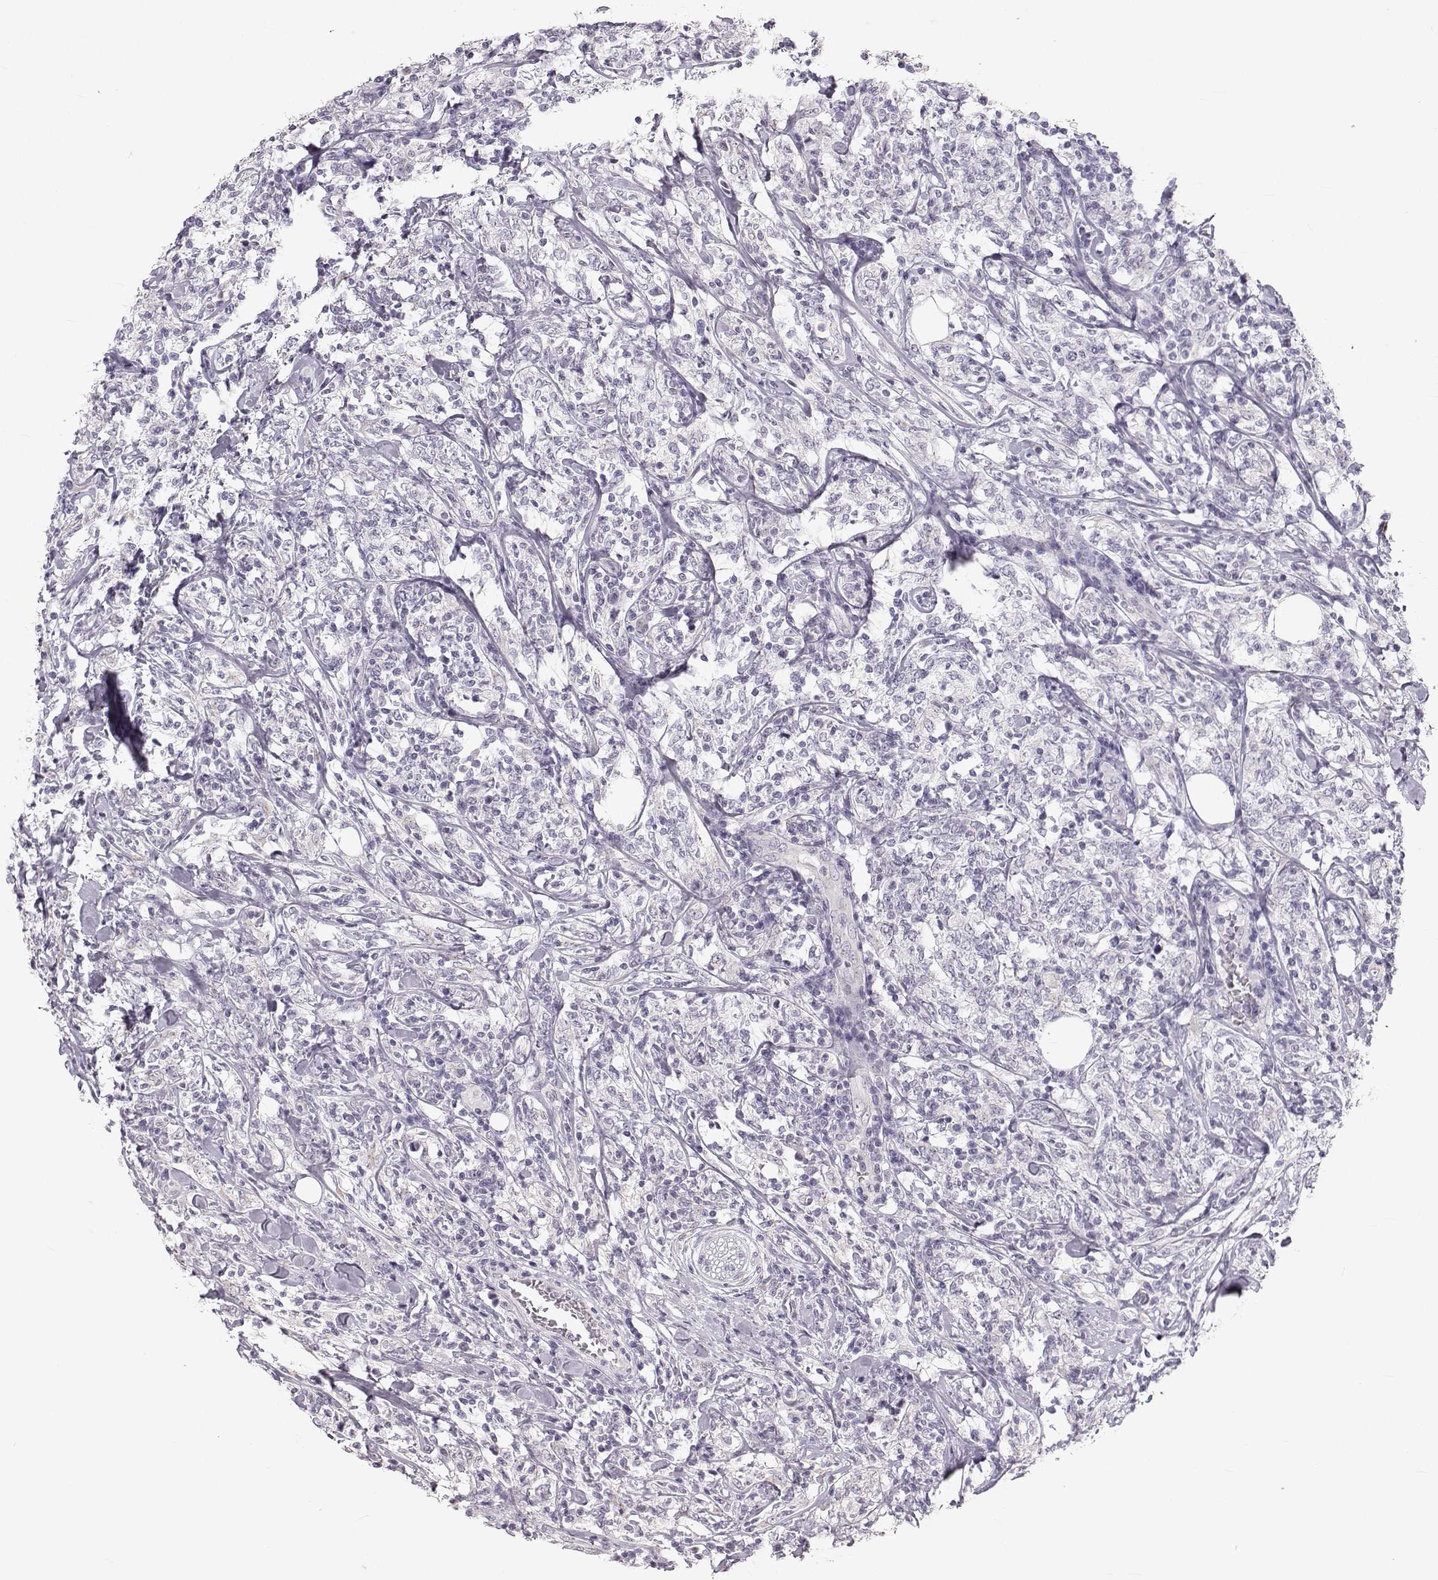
{"staining": {"intensity": "negative", "quantity": "none", "location": "none"}, "tissue": "lymphoma", "cell_type": "Tumor cells", "image_type": "cancer", "snomed": [{"axis": "morphology", "description": "Malignant lymphoma, non-Hodgkin's type, High grade"}, {"axis": "topography", "description": "Lymph node"}], "caption": "Histopathology image shows no protein staining in tumor cells of lymphoma tissue. (IHC, brightfield microscopy, high magnification).", "gene": "OIP5", "patient": {"sex": "female", "age": 84}}